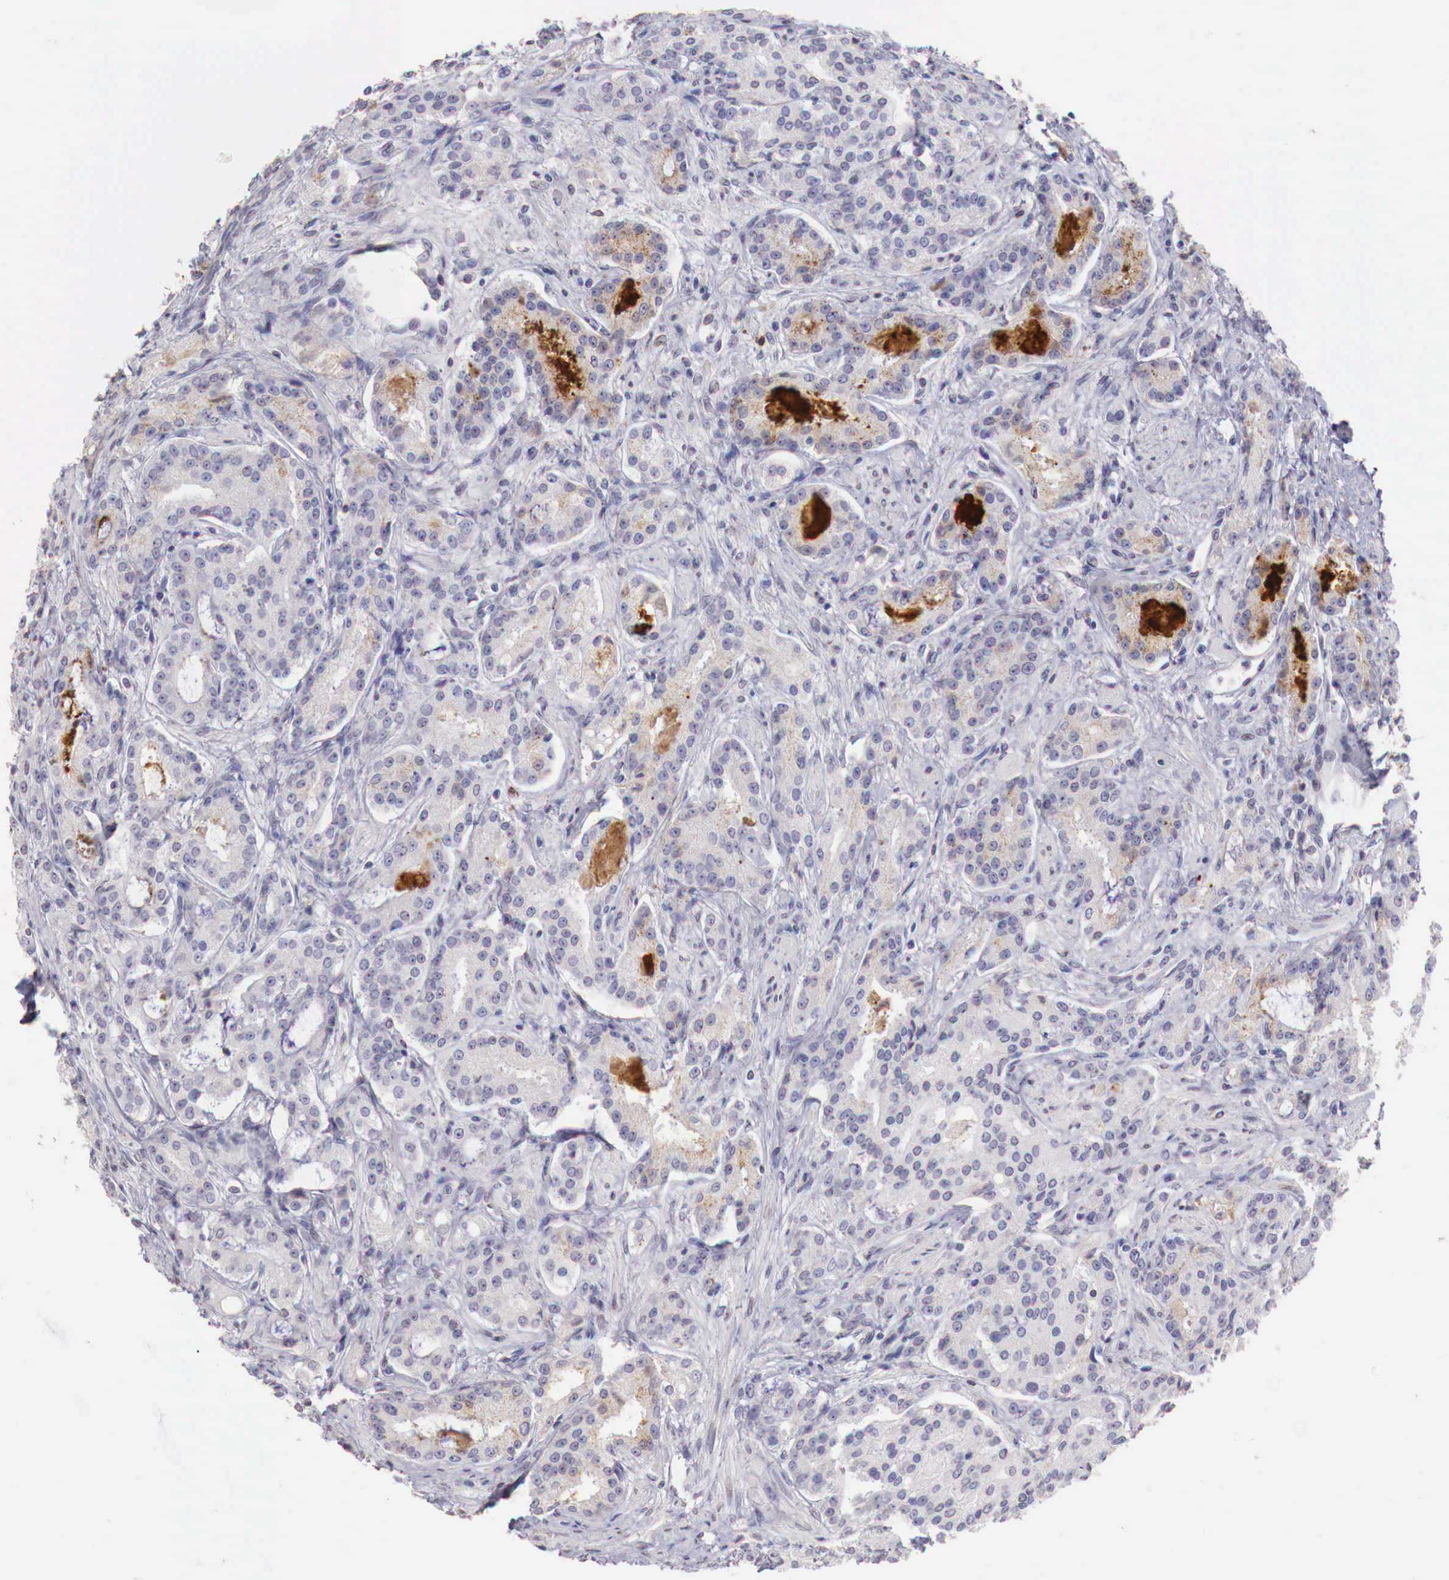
{"staining": {"intensity": "weak", "quantity": "<25%", "location": "cytoplasmic/membranous"}, "tissue": "prostate cancer", "cell_type": "Tumor cells", "image_type": "cancer", "snomed": [{"axis": "morphology", "description": "Adenocarcinoma, Medium grade"}, {"axis": "topography", "description": "Prostate"}], "caption": "IHC histopathology image of neoplastic tissue: human prostate adenocarcinoma (medium-grade) stained with DAB demonstrates no significant protein expression in tumor cells. (DAB (3,3'-diaminobenzidine) immunohistochemistry, high magnification).", "gene": "XPNPEP2", "patient": {"sex": "male", "age": 72}}